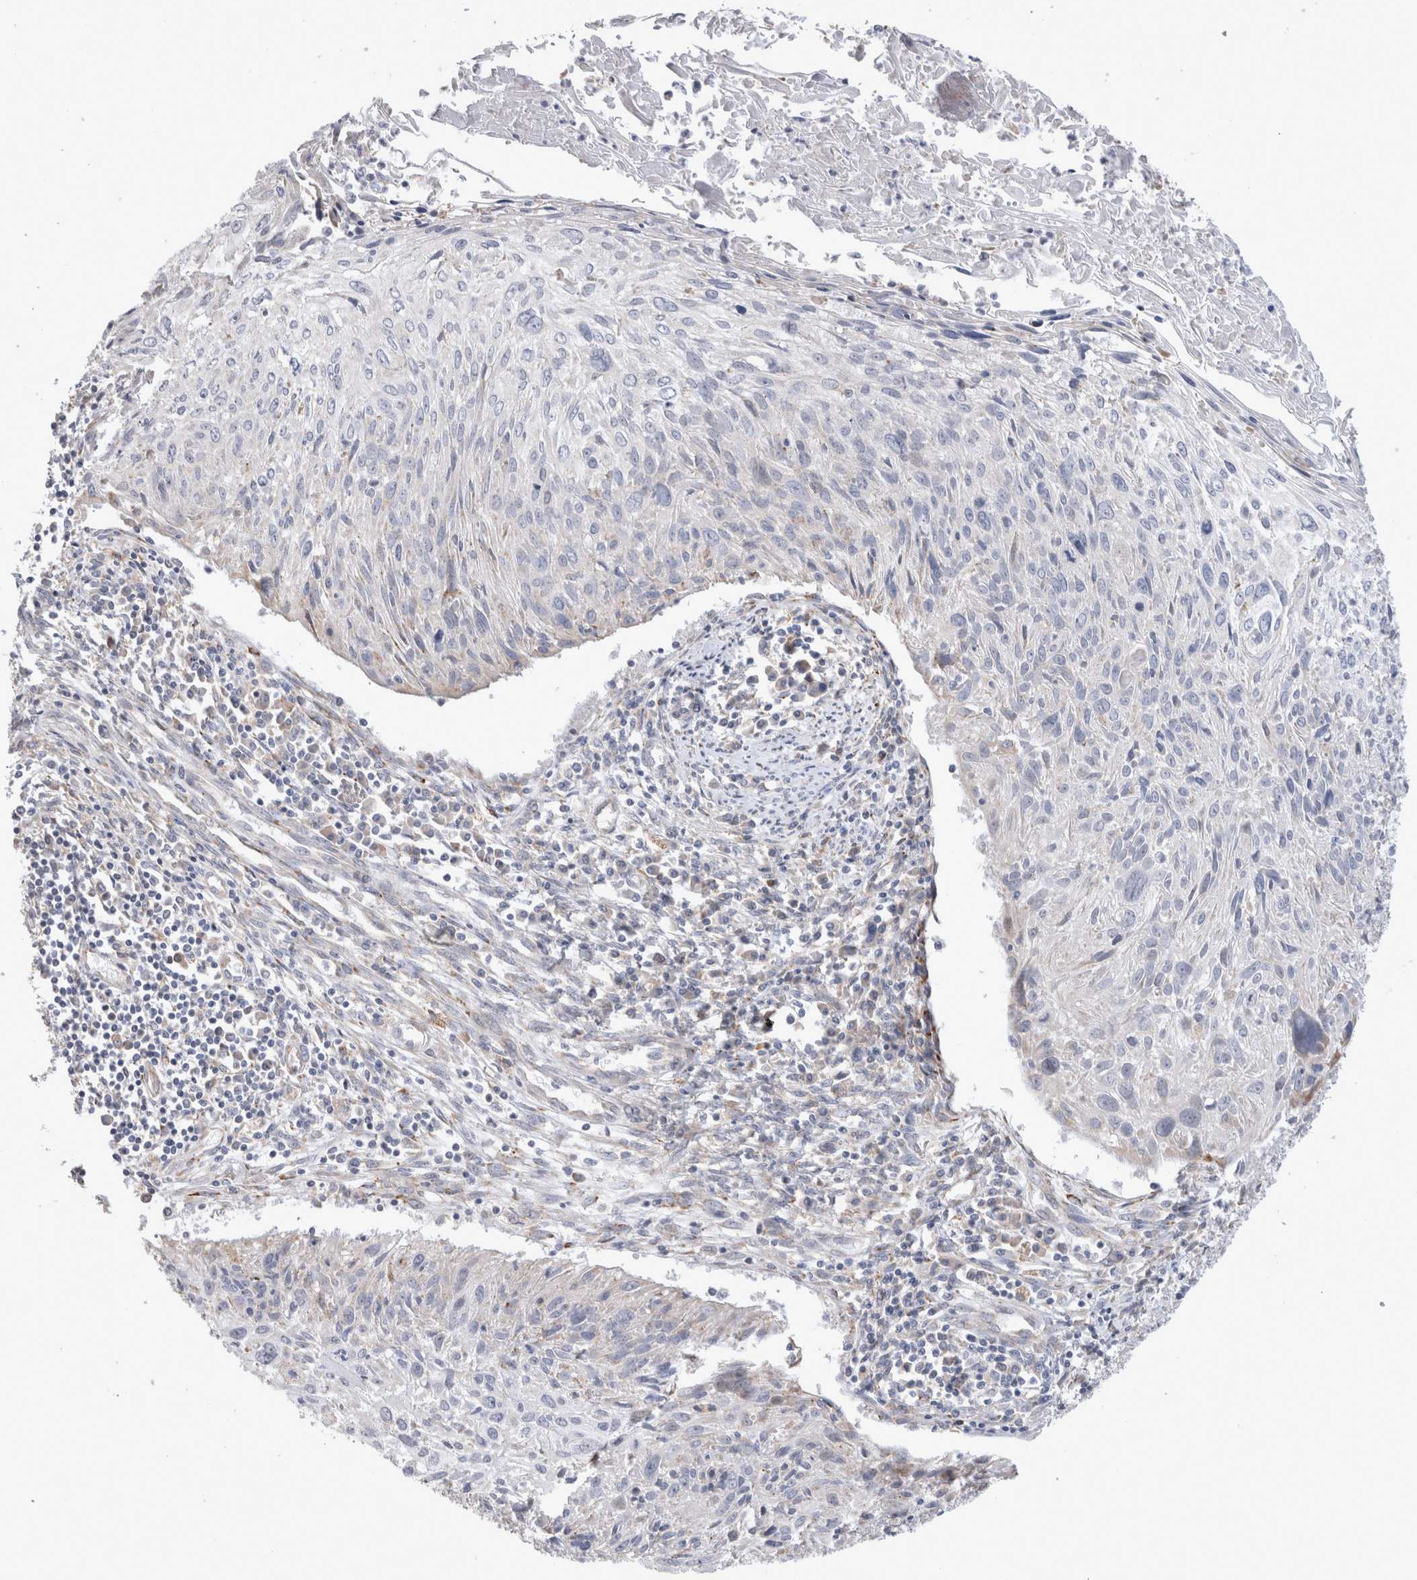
{"staining": {"intensity": "negative", "quantity": "none", "location": "none"}, "tissue": "cervical cancer", "cell_type": "Tumor cells", "image_type": "cancer", "snomed": [{"axis": "morphology", "description": "Squamous cell carcinoma, NOS"}, {"axis": "topography", "description": "Cervix"}], "caption": "DAB immunohistochemical staining of cervical cancer (squamous cell carcinoma) exhibits no significant positivity in tumor cells. Brightfield microscopy of immunohistochemistry (IHC) stained with DAB (3,3'-diaminobenzidine) (brown) and hematoxylin (blue), captured at high magnification.", "gene": "TRMT9B", "patient": {"sex": "female", "age": 51}}